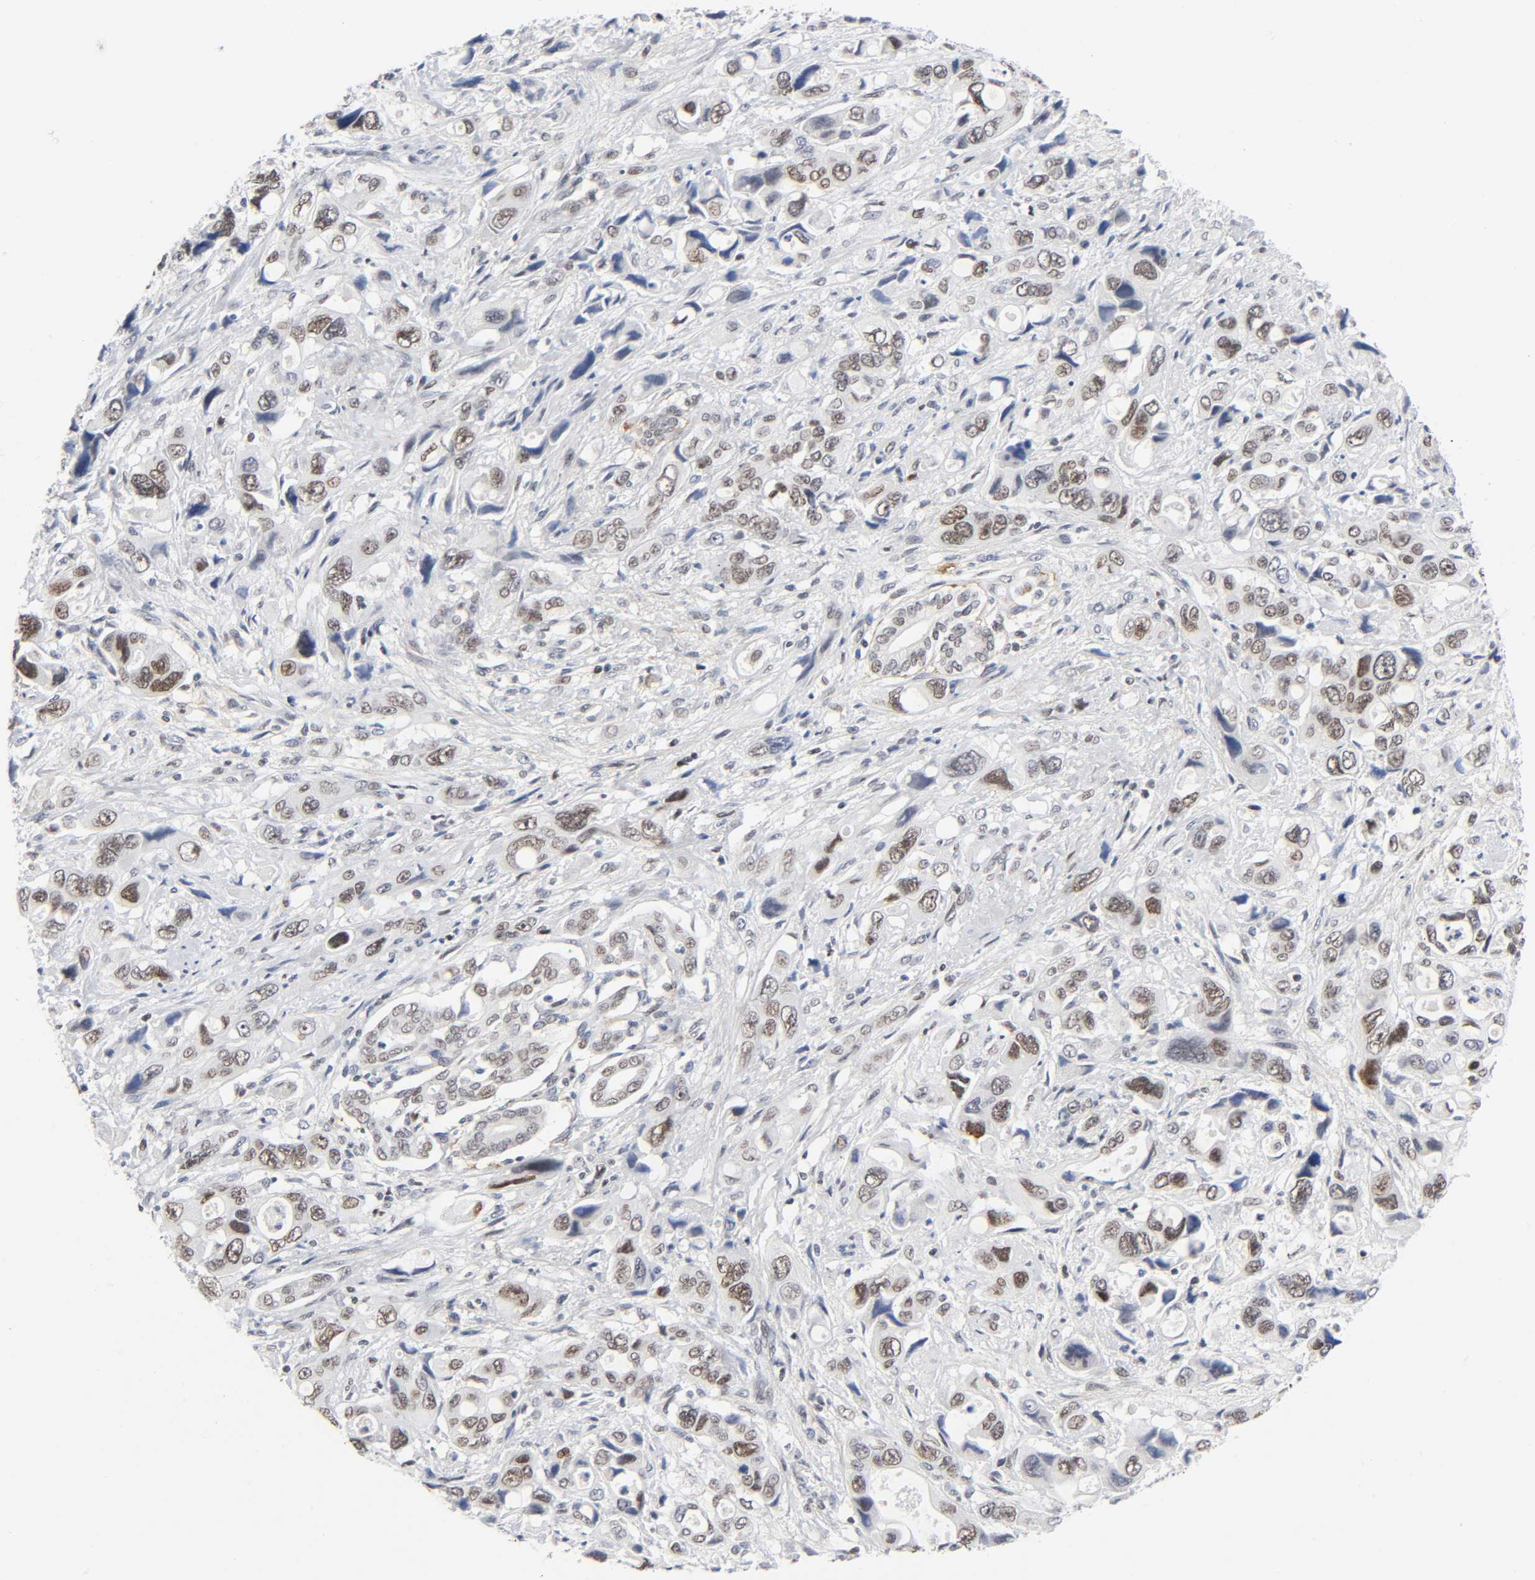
{"staining": {"intensity": "moderate", "quantity": "25%-75%", "location": "nuclear"}, "tissue": "pancreatic cancer", "cell_type": "Tumor cells", "image_type": "cancer", "snomed": [{"axis": "morphology", "description": "Adenocarcinoma, NOS"}, {"axis": "topography", "description": "Pancreas"}], "caption": "A brown stain shows moderate nuclear staining of a protein in pancreatic cancer (adenocarcinoma) tumor cells.", "gene": "DIDO1", "patient": {"sex": "male", "age": 46}}